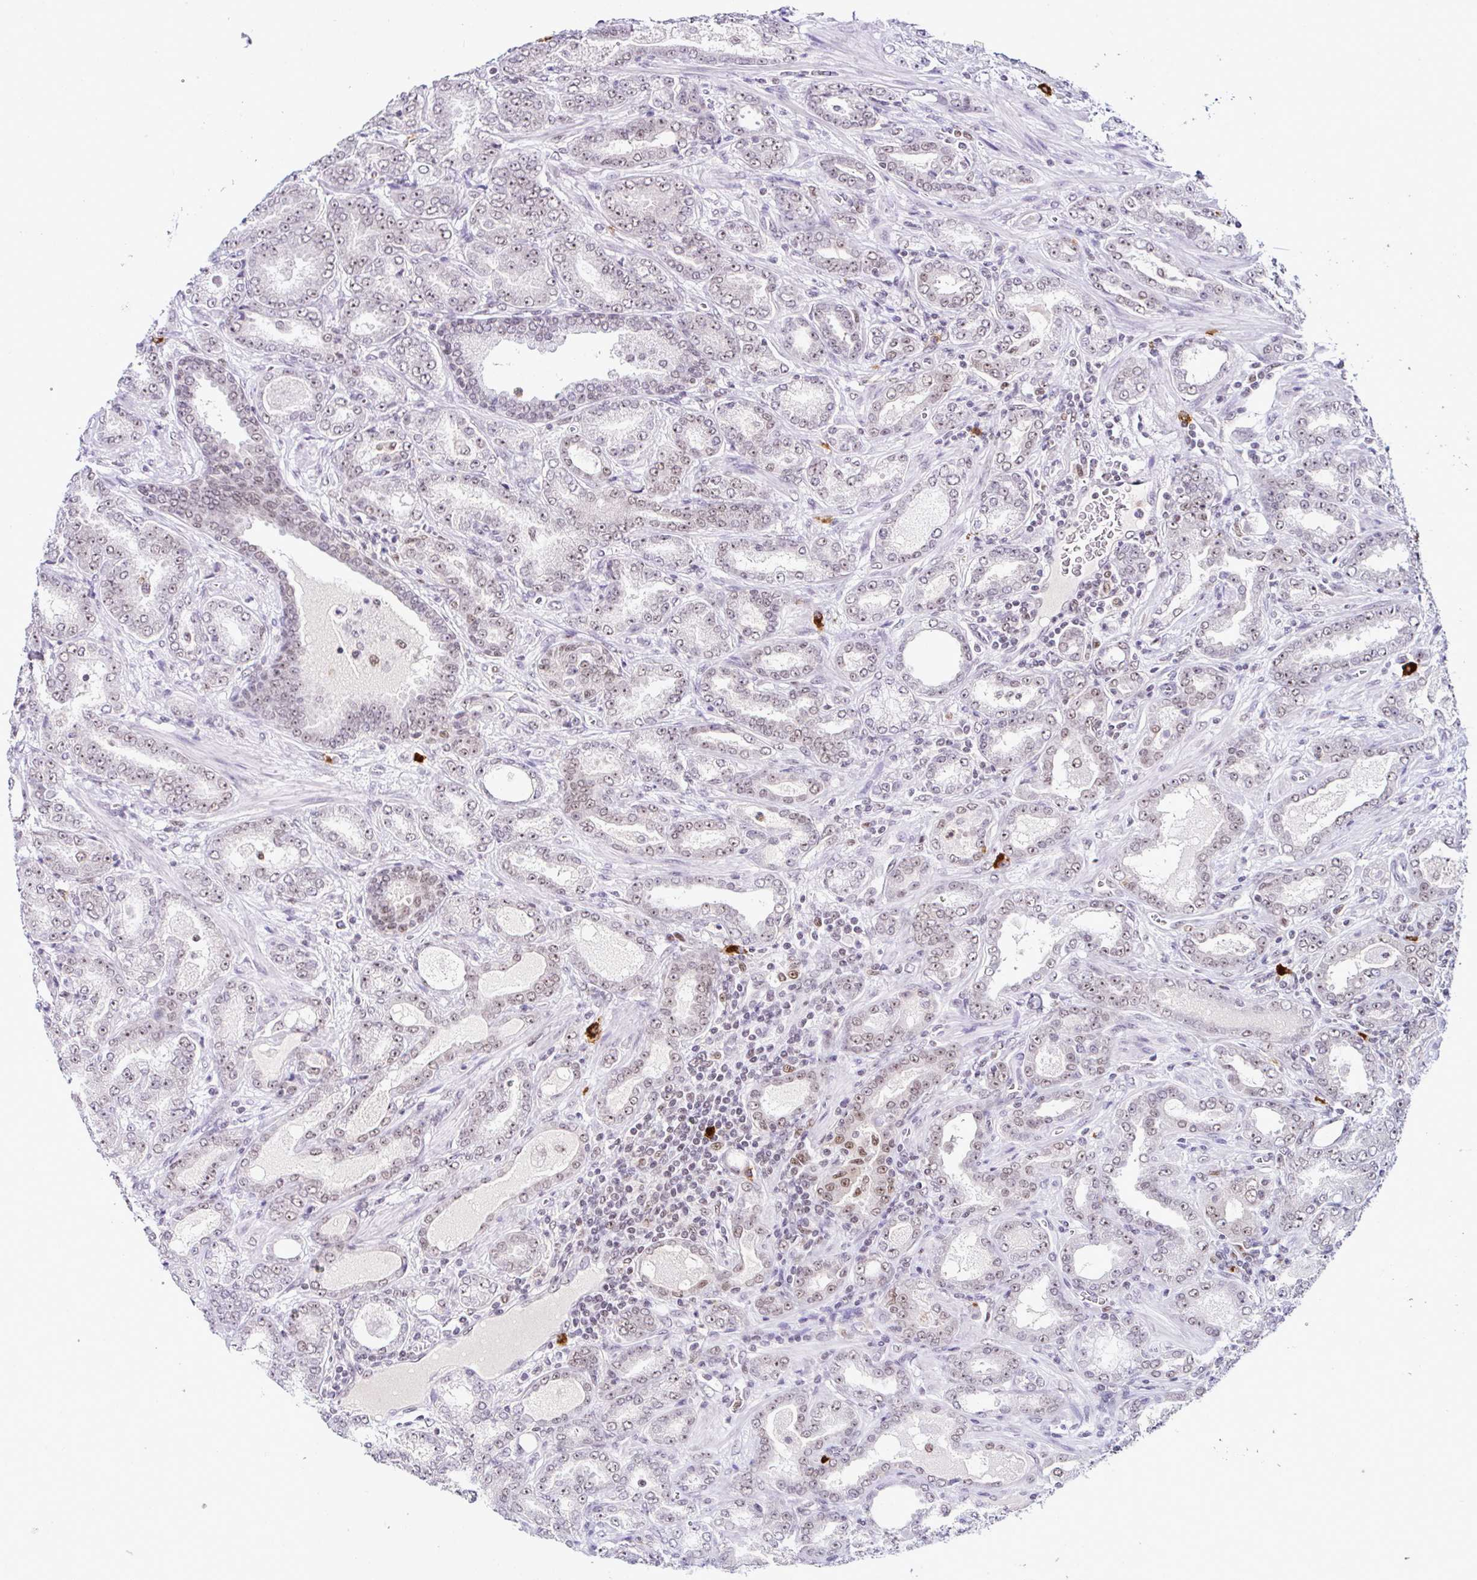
{"staining": {"intensity": "weak", "quantity": "25%-75%", "location": "nuclear"}, "tissue": "prostate cancer", "cell_type": "Tumor cells", "image_type": "cancer", "snomed": [{"axis": "morphology", "description": "Adenocarcinoma, High grade"}, {"axis": "topography", "description": "Prostate"}], "caption": "Brown immunohistochemical staining in adenocarcinoma (high-grade) (prostate) exhibits weak nuclear expression in approximately 25%-75% of tumor cells. (IHC, brightfield microscopy, high magnification).", "gene": "PTPN2", "patient": {"sex": "male", "age": 72}}